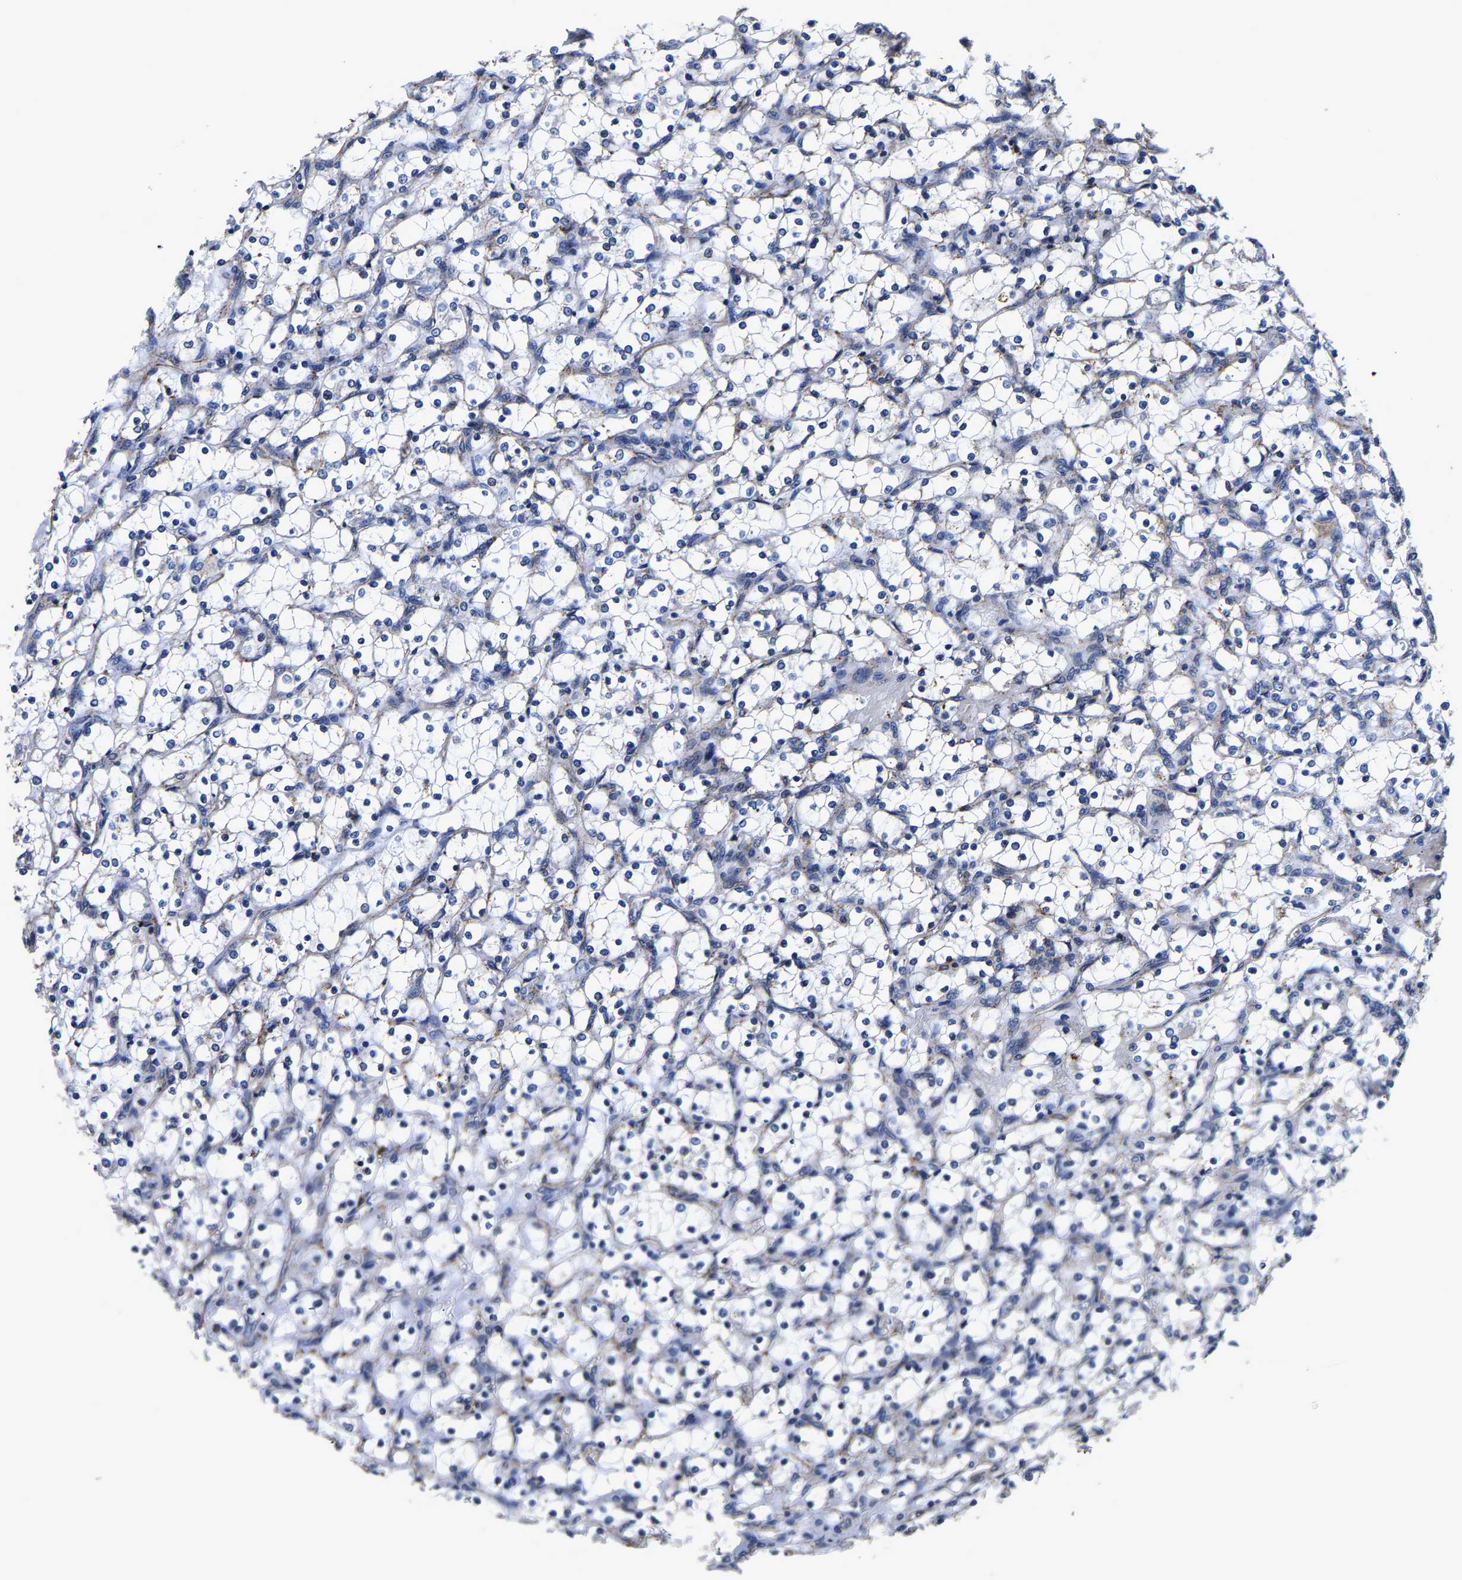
{"staining": {"intensity": "negative", "quantity": "none", "location": "none"}, "tissue": "renal cancer", "cell_type": "Tumor cells", "image_type": "cancer", "snomed": [{"axis": "morphology", "description": "Adenocarcinoma, NOS"}, {"axis": "topography", "description": "Kidney"}], "caption": "This is an IHC micrograph of renal cancer. There is no positivity in tumor cells.", "gene": "GRN", "patient": {"sex": "female", "age": 69}}